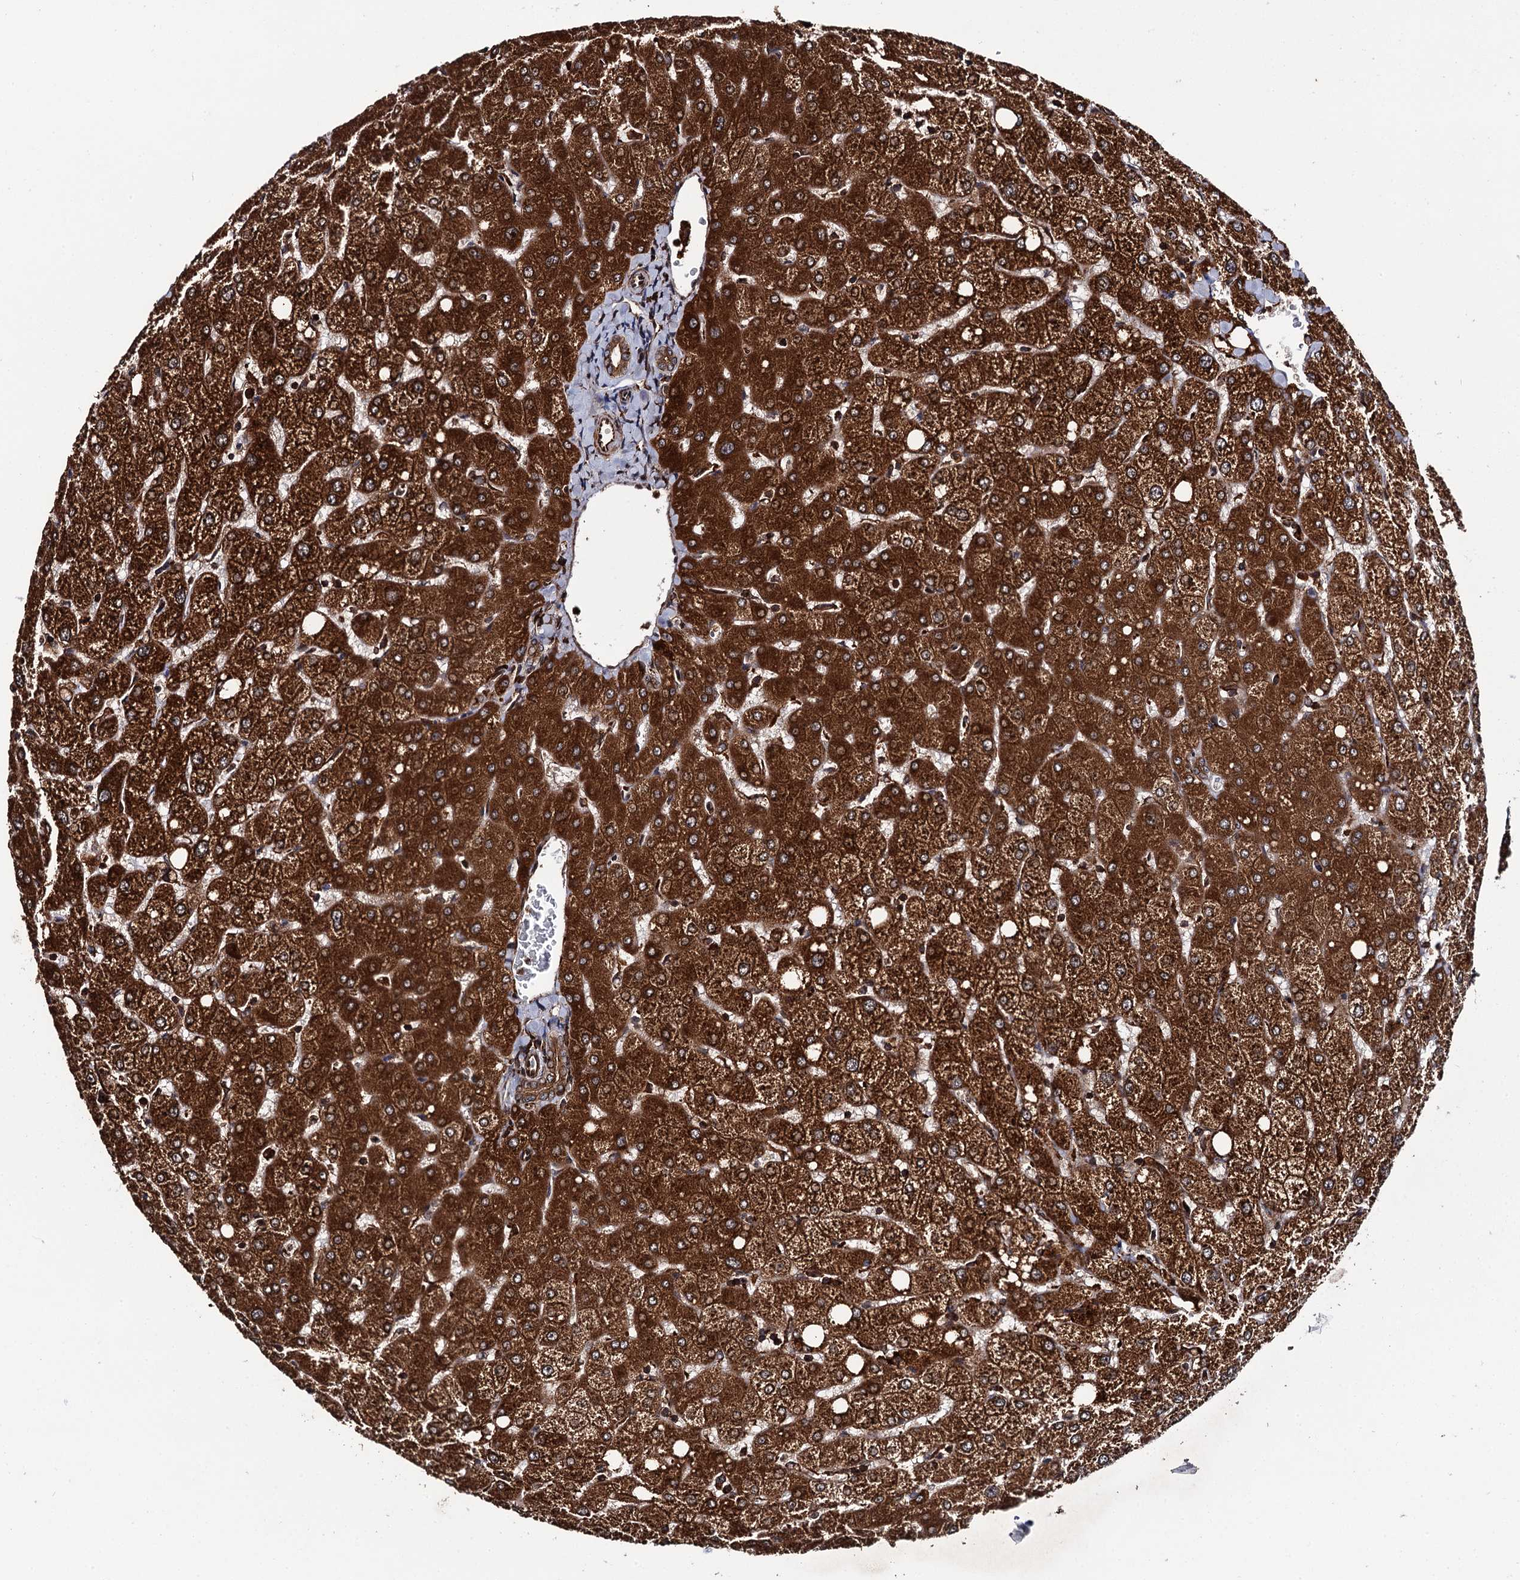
{"staining": {"intensity": "moderate", "quantity": ">75%", "location": "cytoplasmic/membranous"}, "tissue": "liver", "cell_type": "Cholangiocytes", "image_type": "normal", "snomed": [{"axis": "morphology", "description": "Normal tissue, NOS"}, {"axis": "topography", "description": "Liver"}], "caption": "Protein staining by IHC displays moderate cytoplasmic/membranous expression in approximately >75% of cholangiocytes in normal liver.", "gene": "BORA", "patient": {"sex": "female", "age": 54}}